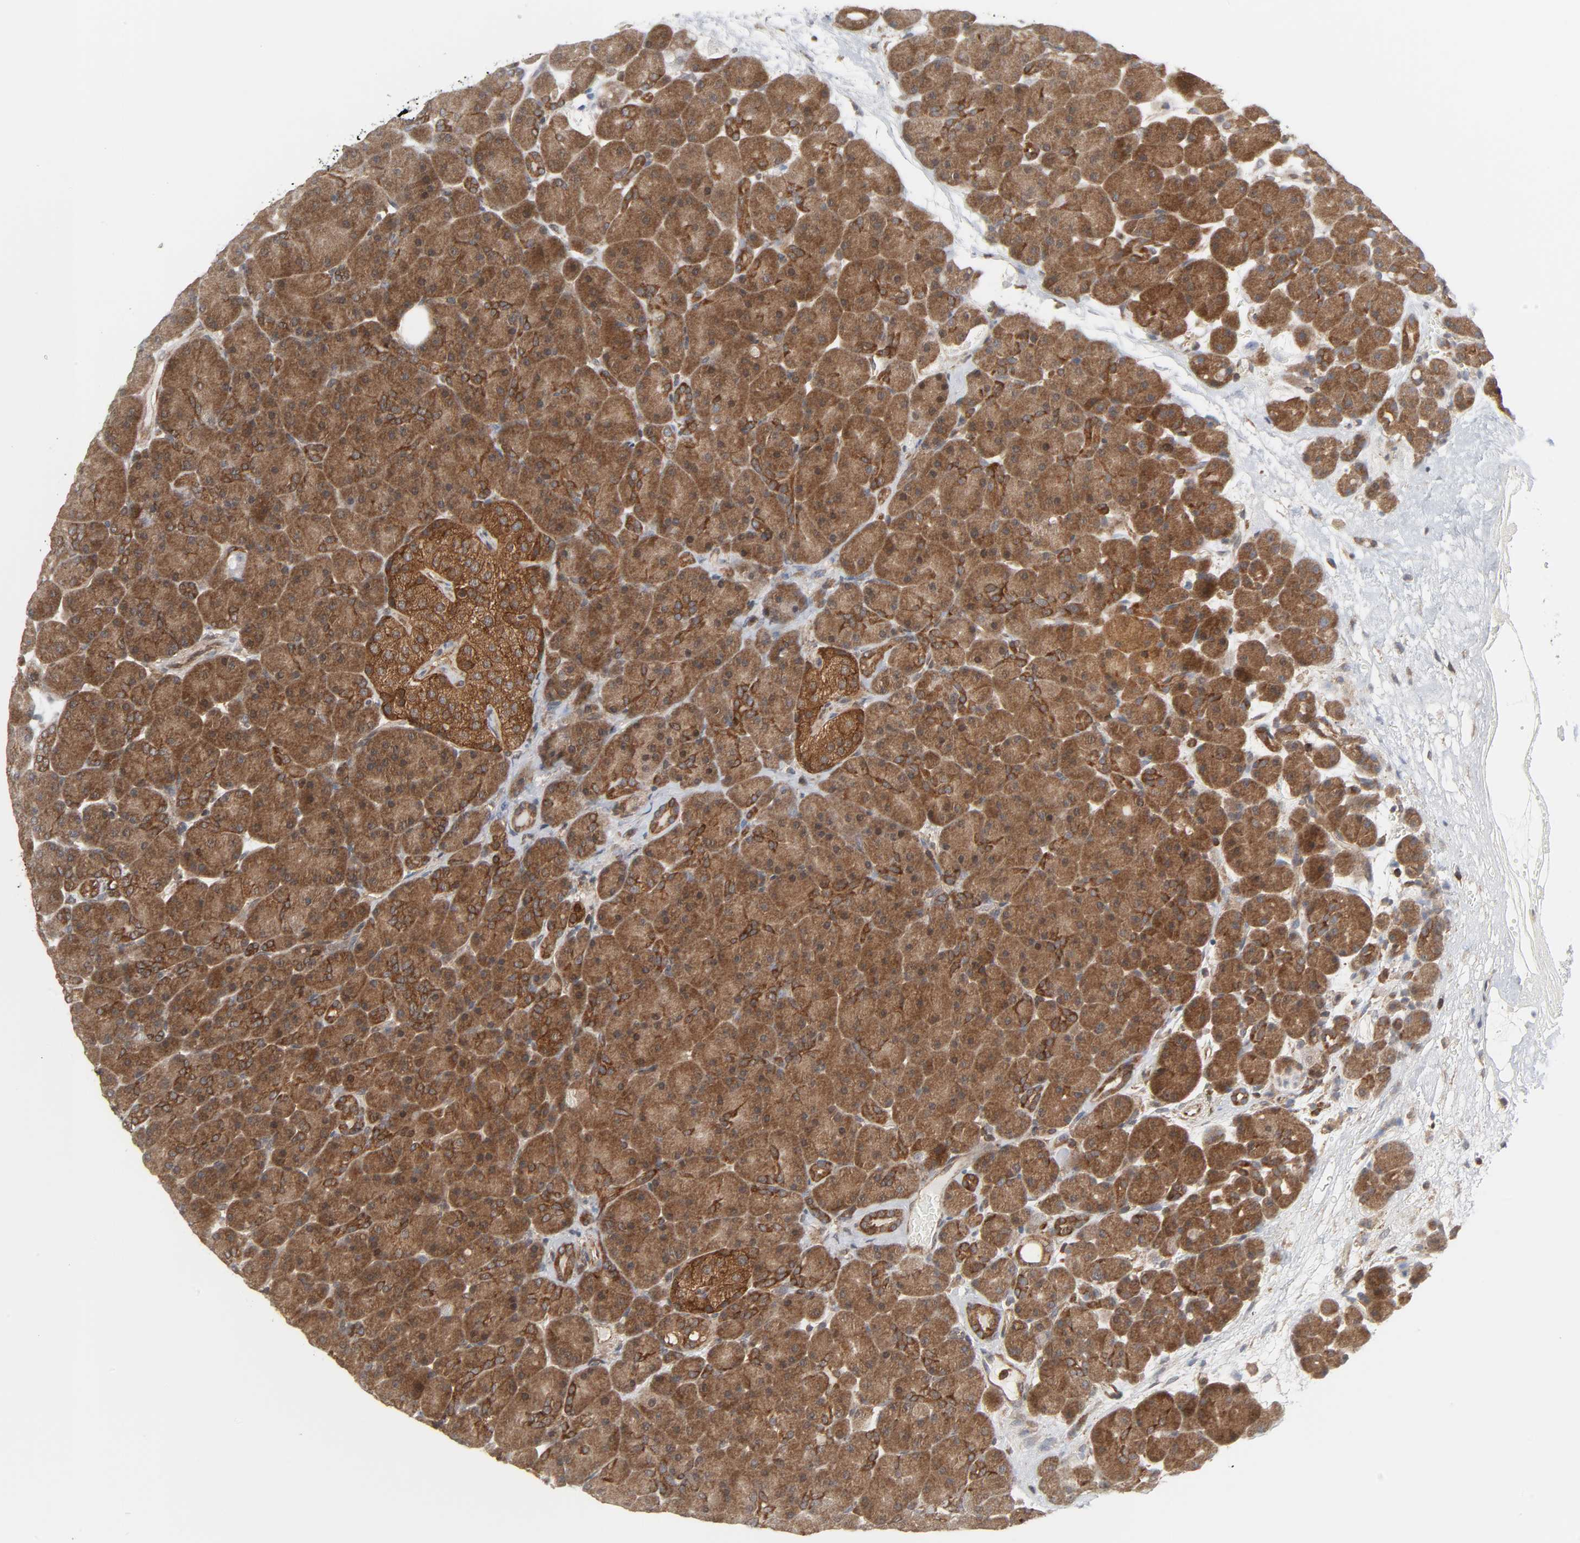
{"staining": {"intensity": "strong", "quantity": ">75%", "location": "cytoplasmic/membranous"}, "tissue": "pancreas", "cell_type": "Exocrine glandular cells", "image_type": "normal", "snomed": [{"axis": "morphology", "description": "Normal tissue, NOS"}, {"axis": "topography", "description": "Pancreas"}], "caption": "Immunohistochemistry histopathology image of unremarkable human pancreas stained for a protein (brown), which displays high levels of strong cytoplasmic/membranous positivity in approximately >75% of exocrine glandular cells.", "gene": "GSK3A", "patient": {"sex": "male", "age": 66}}